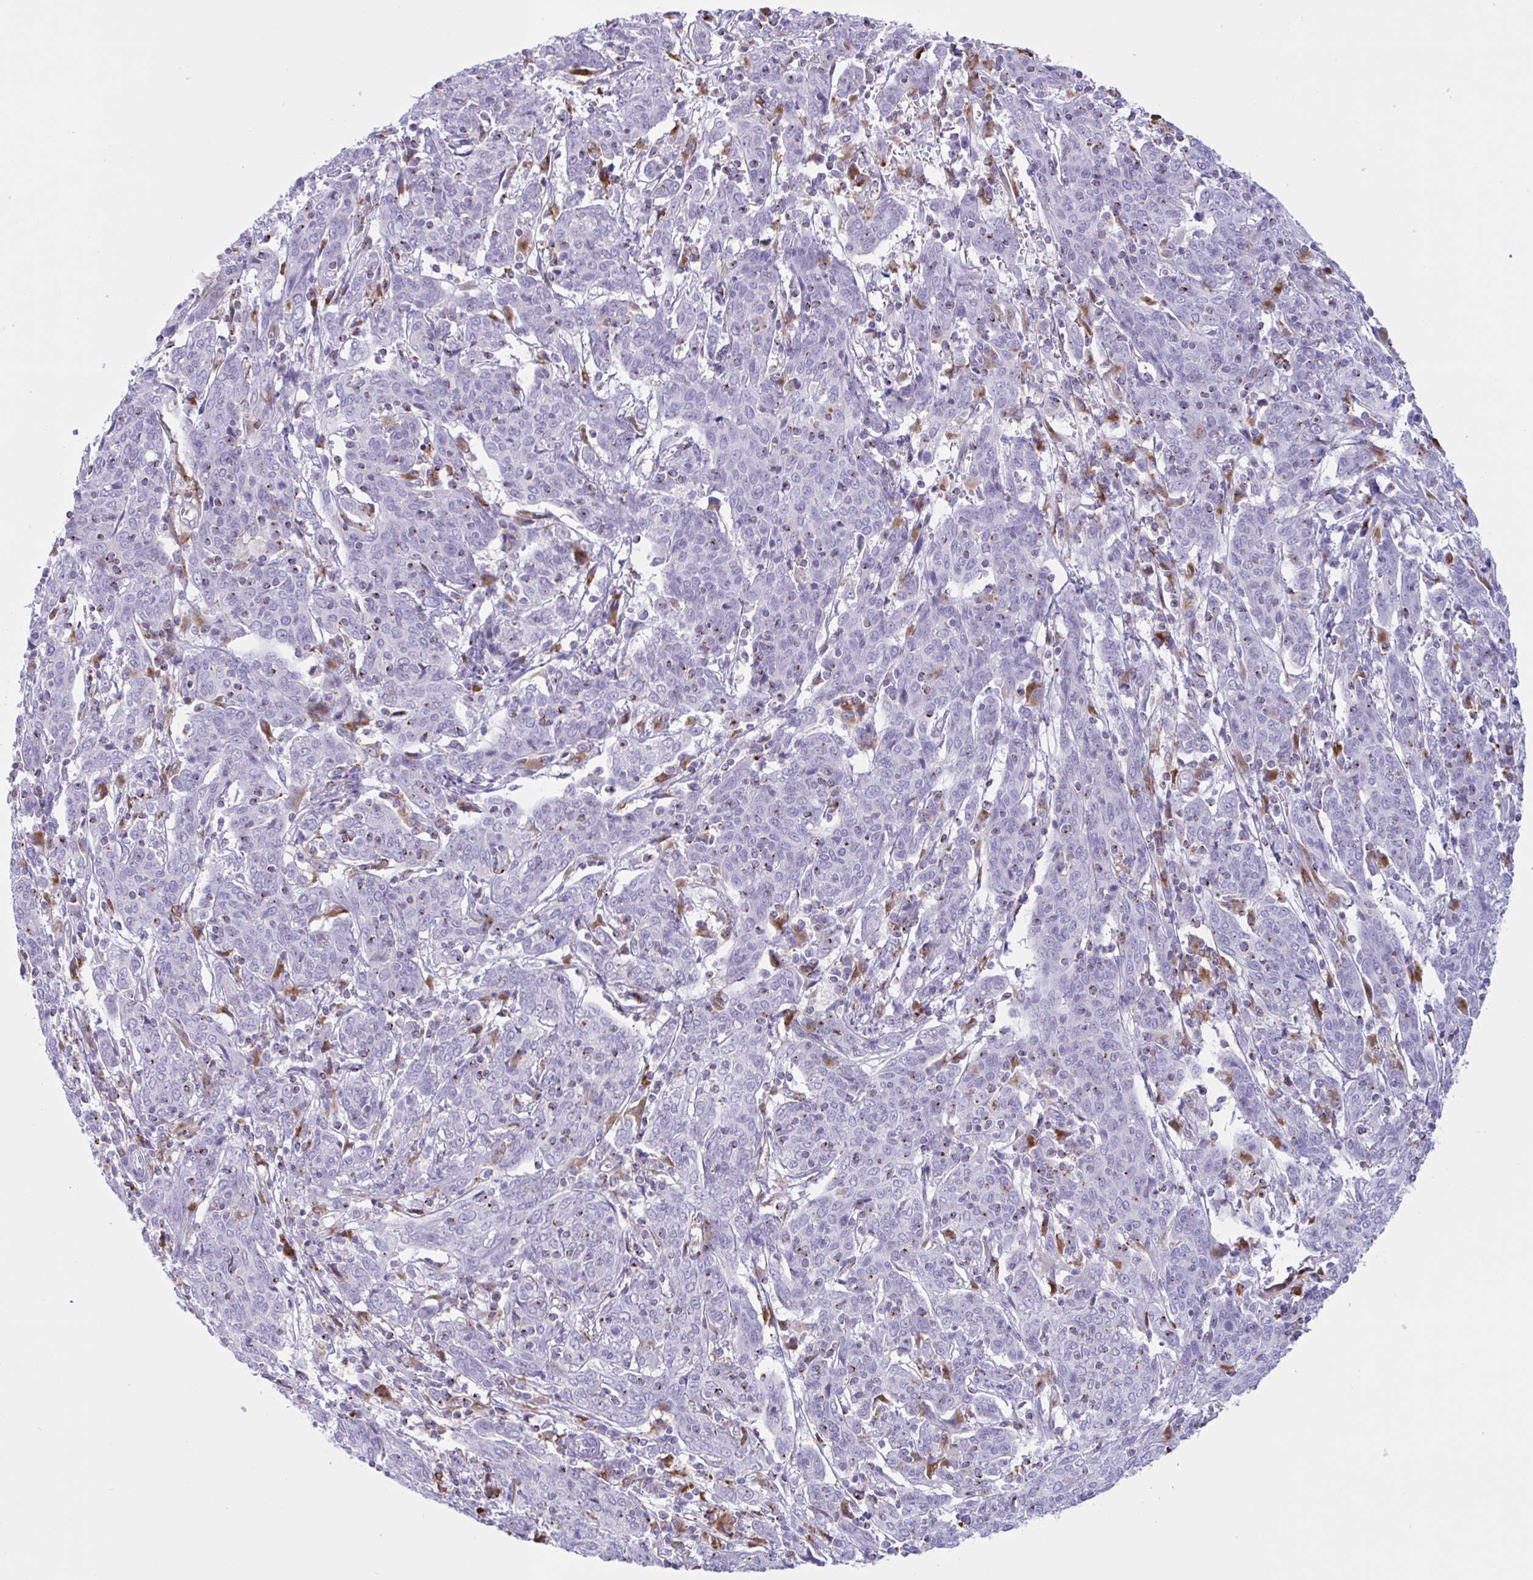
{"staining": {"intensity": "negative", "quantity": "none", "location": "none"}, "tissue": "cervical cancer", "cell_type": "Tumor cells", "image_type": "cancer", "snomed": [{"axis": "morphology", "description": "Squamous cell carcinoma, NOS"}, {"axis": "topography", "description": "Cervix"}], "caption": "Immunohistochemistry image of squamous cell carcinoma (cervical) stained for a protein (brown), which exhibits no expression in tumor cells.", "gene": "XCL1", "patient": {"sex": "female", "age": 67}}